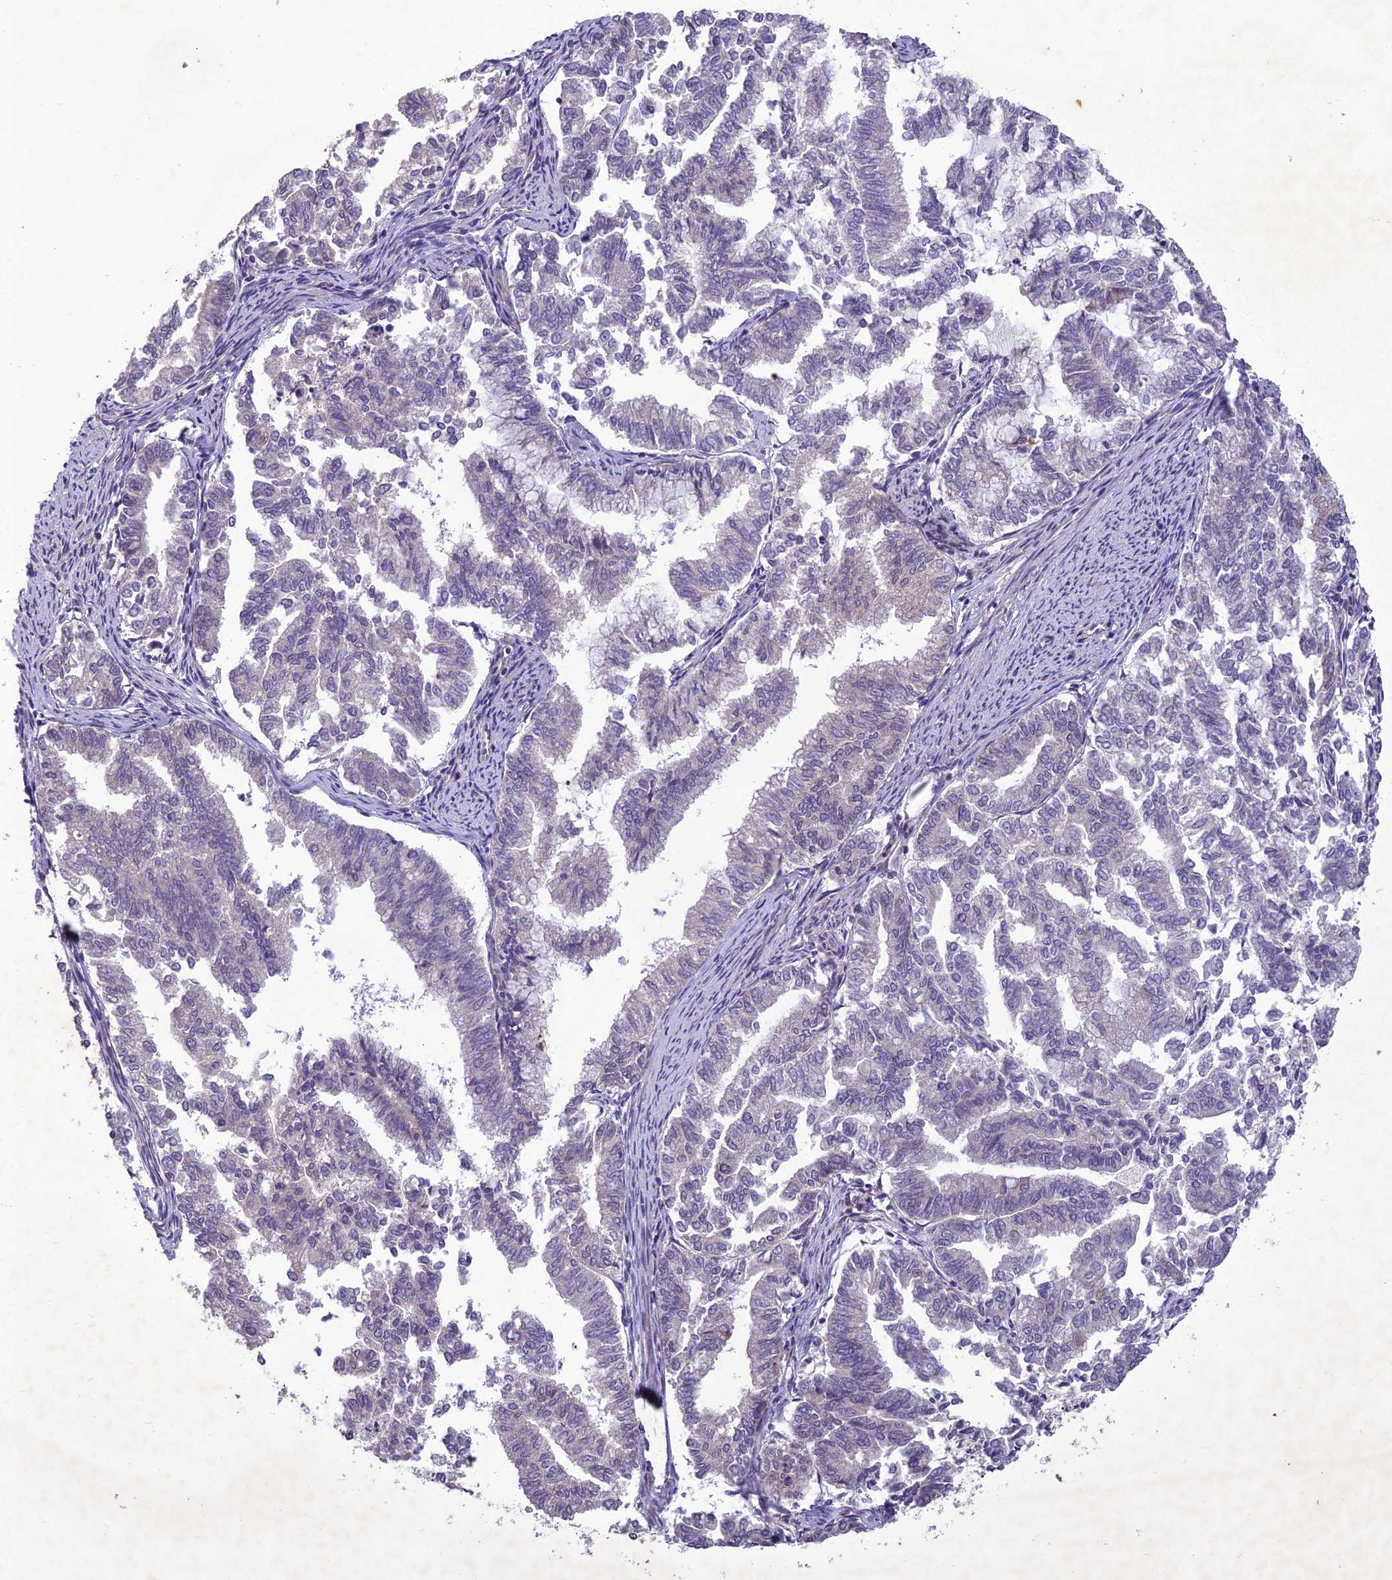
{"staining": {"intensity": "negative", "quantity": "none", "location": "none"}, "tissue": "endometrial cancer", "cell_type": "Tumor cells", "image_type": "cancer", "snomed": [{"axis": "morphology", "description": "Adenocarcinoma, NOS"}, {"axis": "topography", "description": "Endometrium"}], "caption": "Immunohistochemistry histopathology image of endometrial cancer (adenocarcinoma) stained for a protein (brown), which displays no positivity in tumor cells. (Brightfield microscopy of DAB (3,3'-diaminobenzidine) immunohistochemistry (IHC) at high magnification).", "gene": "CENPL", "patient": {"sex": "female", "age": 79}}